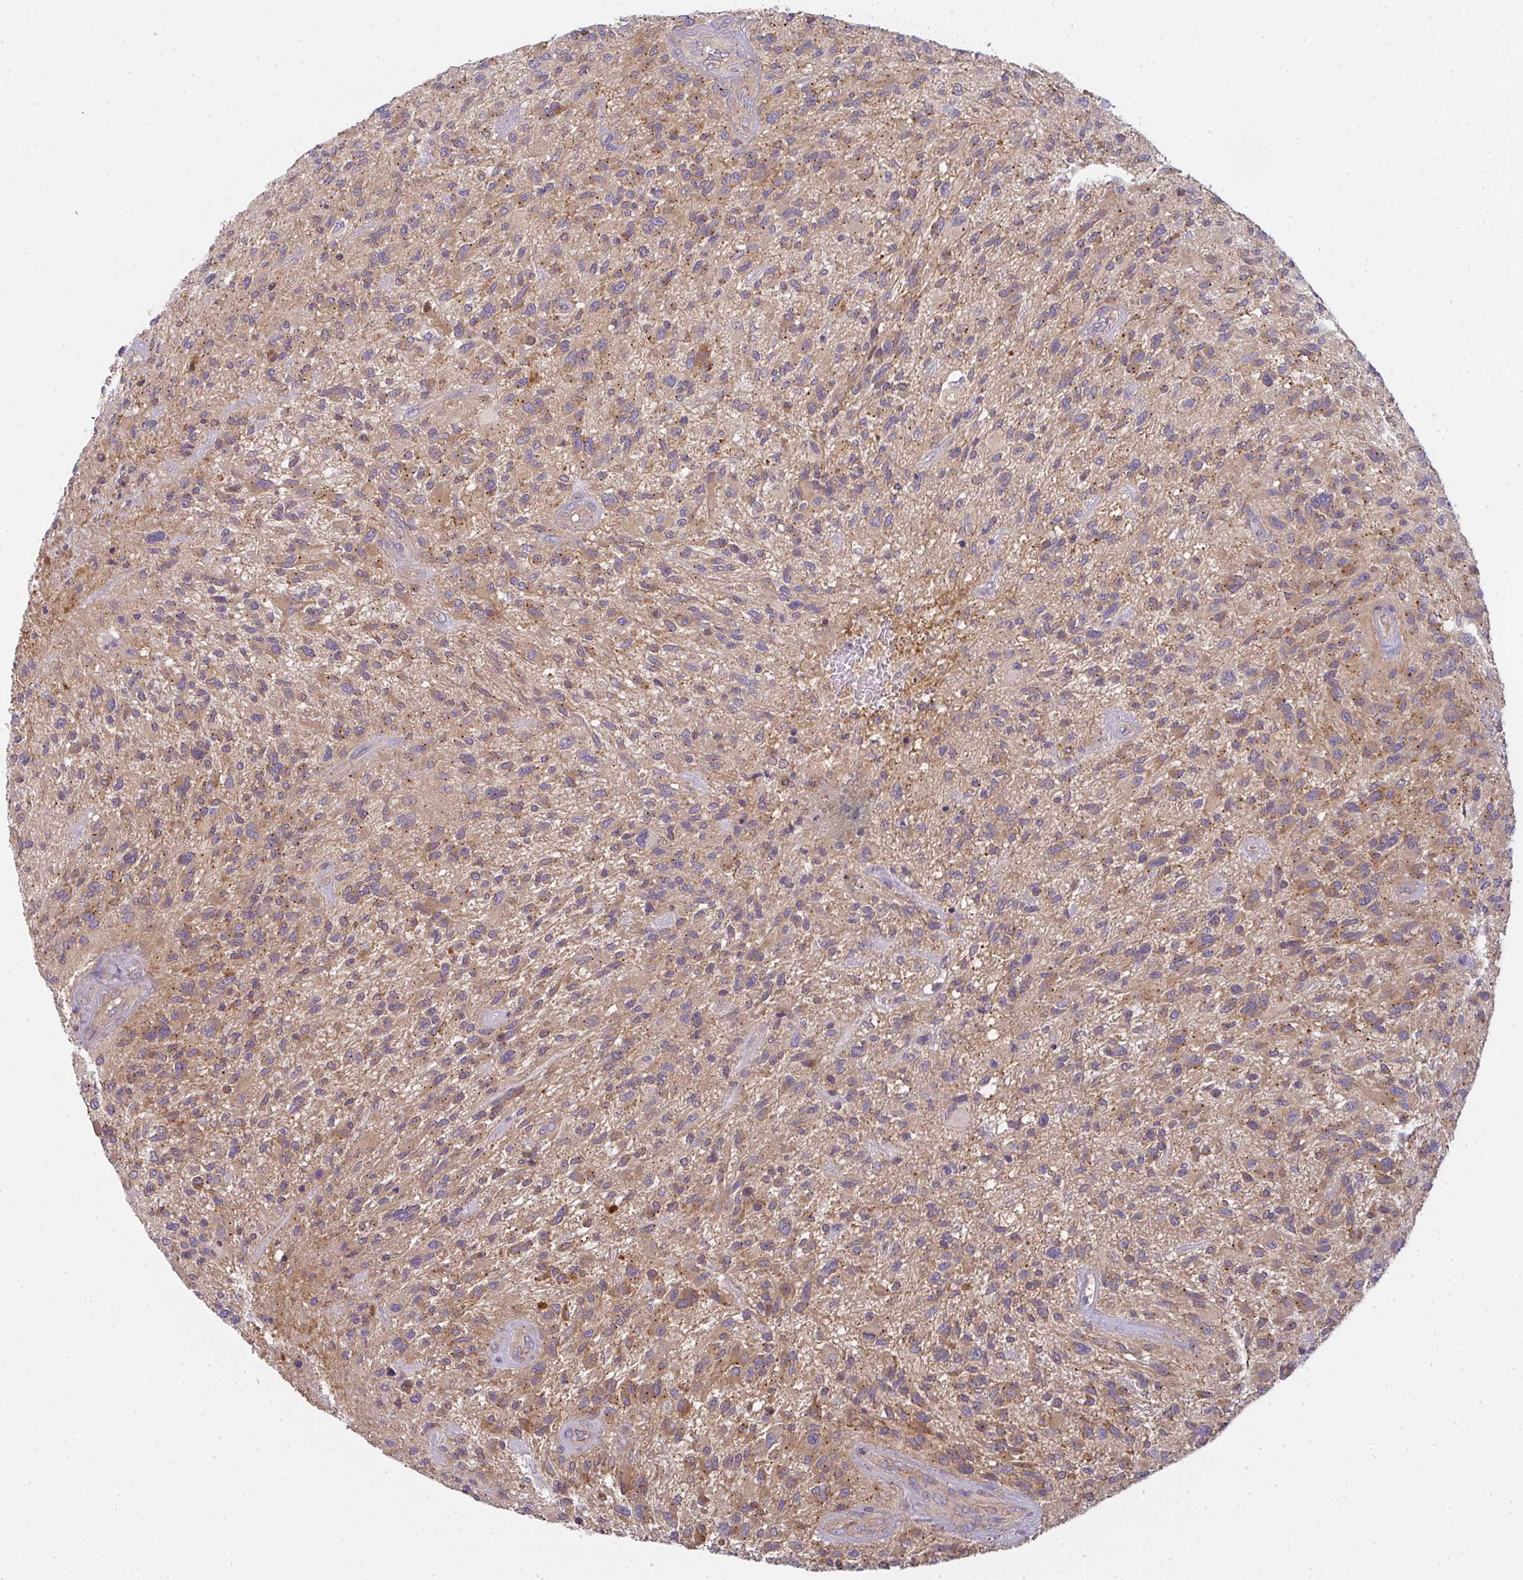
{"staining": {"intensity": "moderate", "quantity": ">75%", "location": "cytoplasmic/membranous"}, "tissue": "glioma", "cell_type": "Tumor cells", "image_type": "cancer", "snomed": [{"axis": "morphology", "description": "Glioma, malignant, High grade"}, {"axis": "topography", "description": "Brain"}], "caption": "IHC of glioma exhibits medium levels of moderate cytoplasmic/membranous staining in approximately >75% of tumor cells. The staining was performed using DAB, with brown indicating positive protein expression. Nuclei are stained blue with hematoxylin.", "gene": "SNX5", "patient": {"sex": "male", "age": 47}}